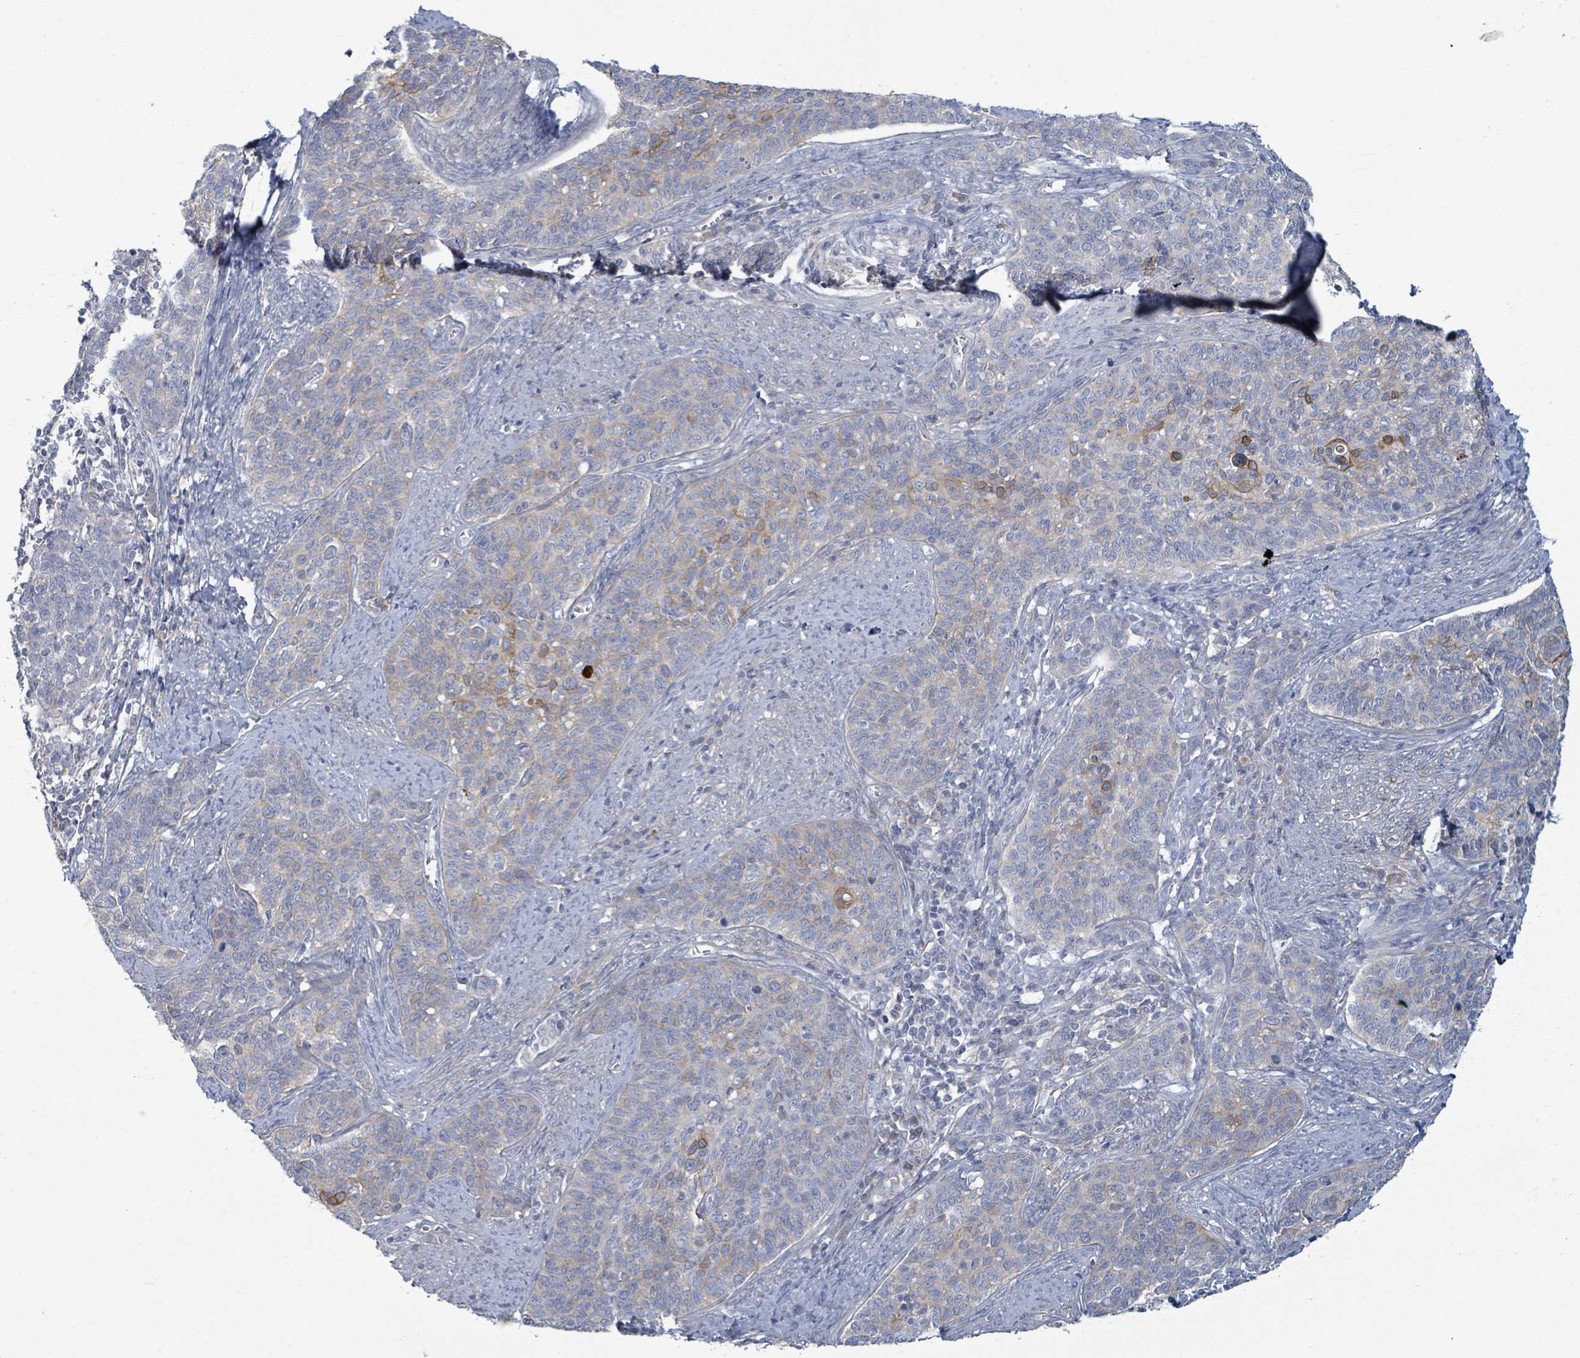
{"staining": {"intensity": "weak", "quantity": "<25%", "location": "cytoplasmic/membranous"}, "tissue": "cervical cancer", "cell_type": "Tumor cells", "image_type": "cancer", "snomed": [{"axis": "morphology", "description": "Squamous cell carcinoma, NOS"}, {"axis": "topography", "description": "Cervix"}], "caption": "IHC histopathology image of cervical squamous cell carcinoma stained for a protein (brown), which reveals no staining in tumor cells.", "gene": "COL13A1", "patient": {"sex": "female", "age": 39}}